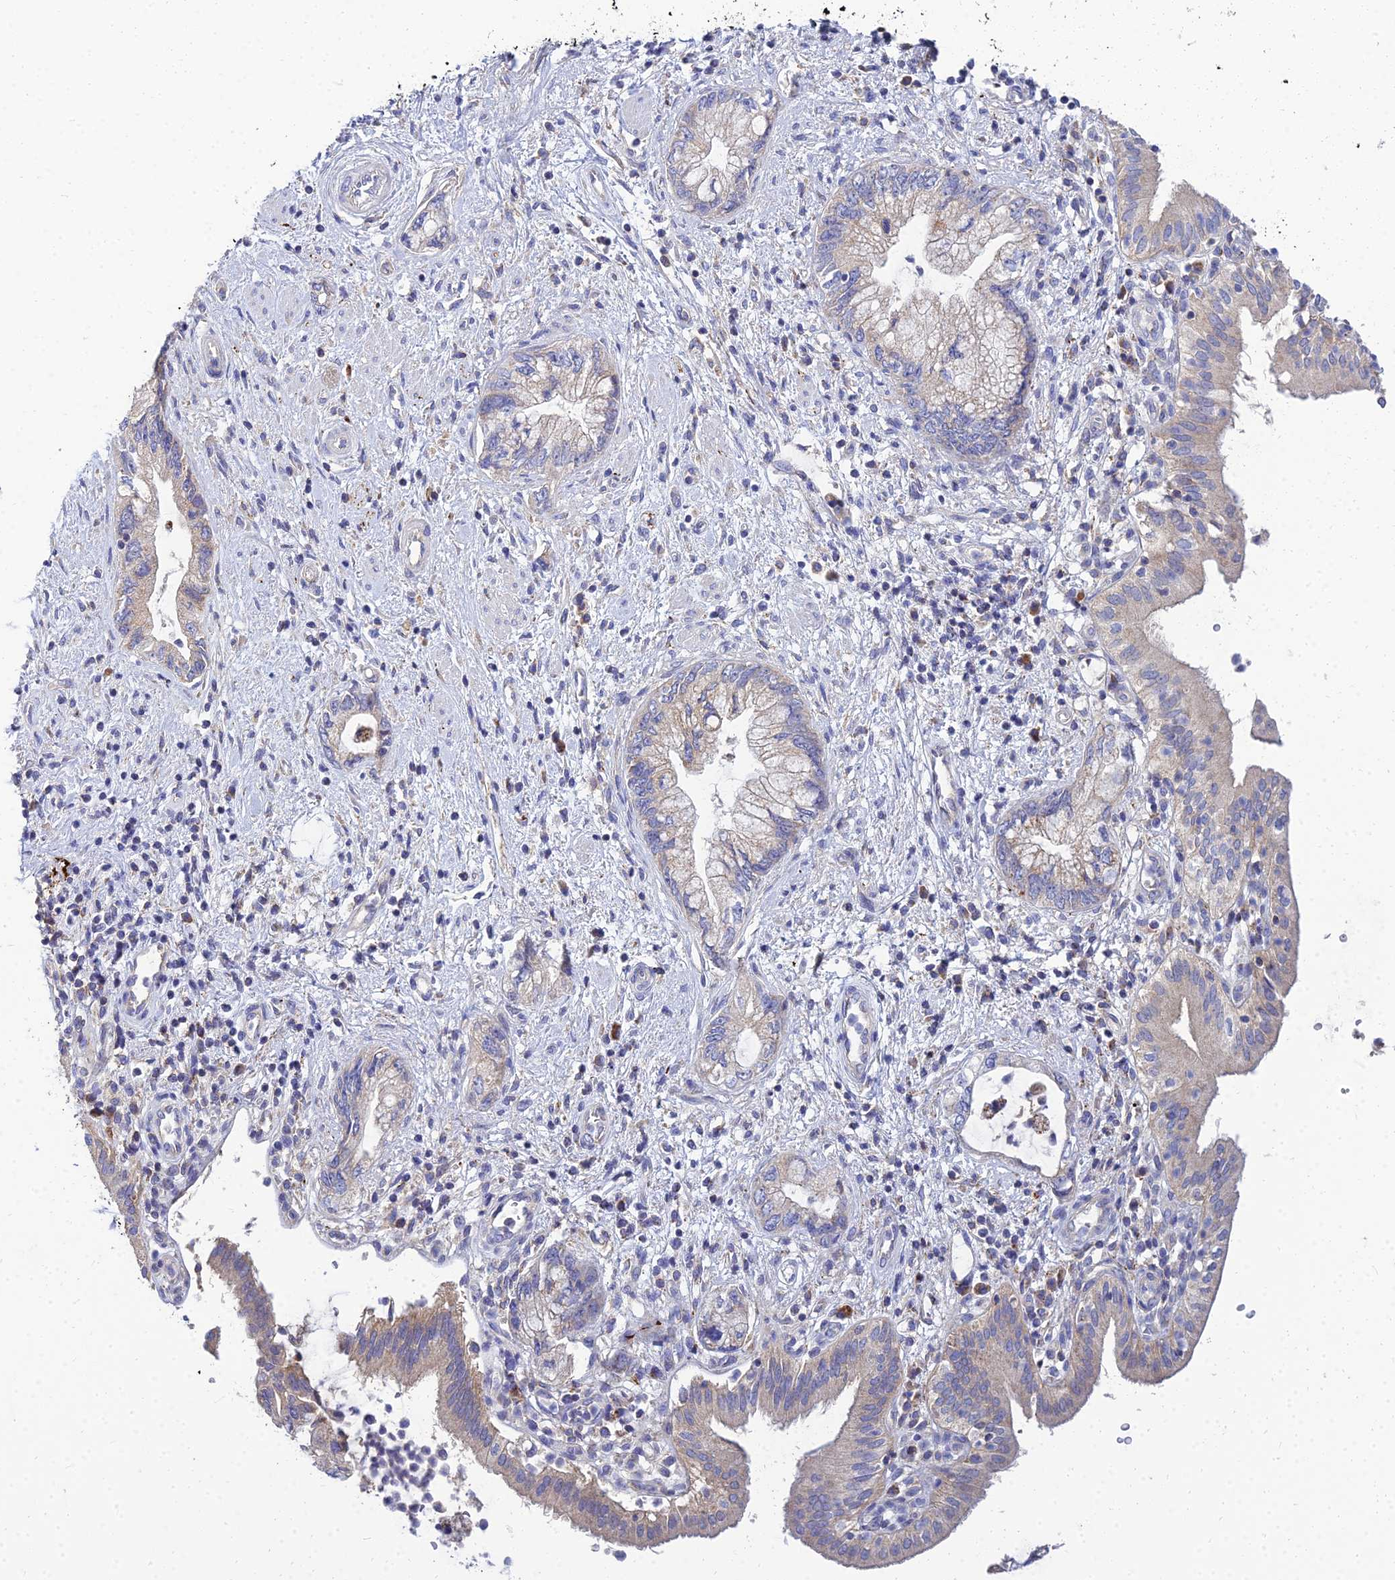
{"staining": {"intensity": "weak", "quantity": "<25%", "location": "cytoplasmic/membranous"}, "tissue": "pancreatic cancer", "cell_type": "Tumor cells", "image_type": "cancer", "snomed": [{"axis": "morphology", "description": "Adenocarcinoma, NOS"}, {"axis": "topography", "description": "Pancreas"}], "caption": "IHC of pancreatic cancer displays no expression in tumor cells.", "gene": "NPY", "patient": {"sex": "female", "age": 73}}